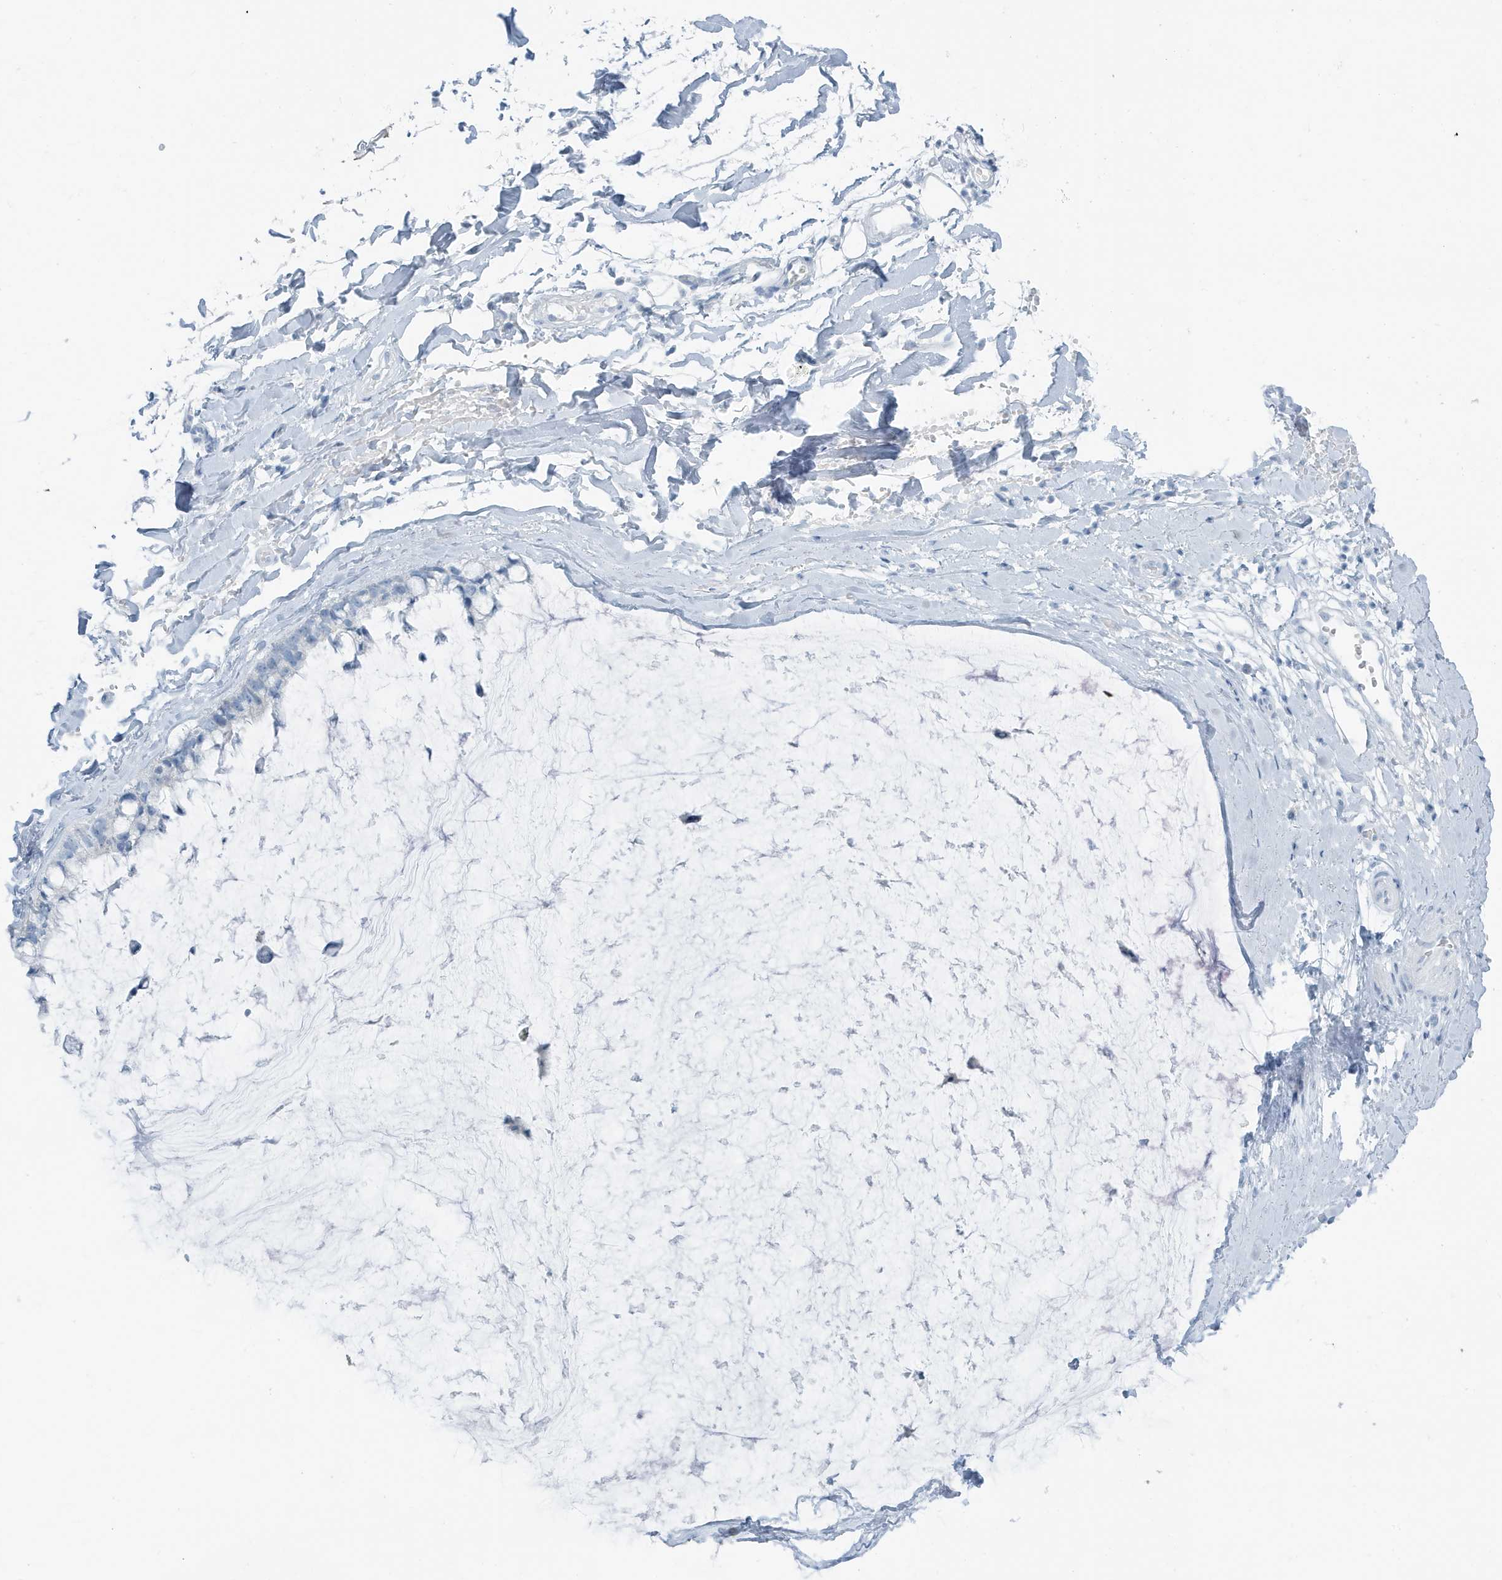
{"staining": {"intensity": "negative", "quantity": "none", "location": "none"}, "tissue": "ovarian cancer", "cell_type": "Tumor cells", "image_type": "cancer", "snomed": [{"axis": "morphology", "description": "Cystadenocarcinoma, mucinous, NOS"}, {"axis": "topography", "description": "Ovary"}], "caption": "DAB (3,3'-diaminobenzidine) immunohistochemical staining of ovarian cancer (mucinous cystadenocarcinoma) exhibits no significant expression in tumor cells.", "gene": "ZFP64", "patient": {"sex": "female", "age": 39}}